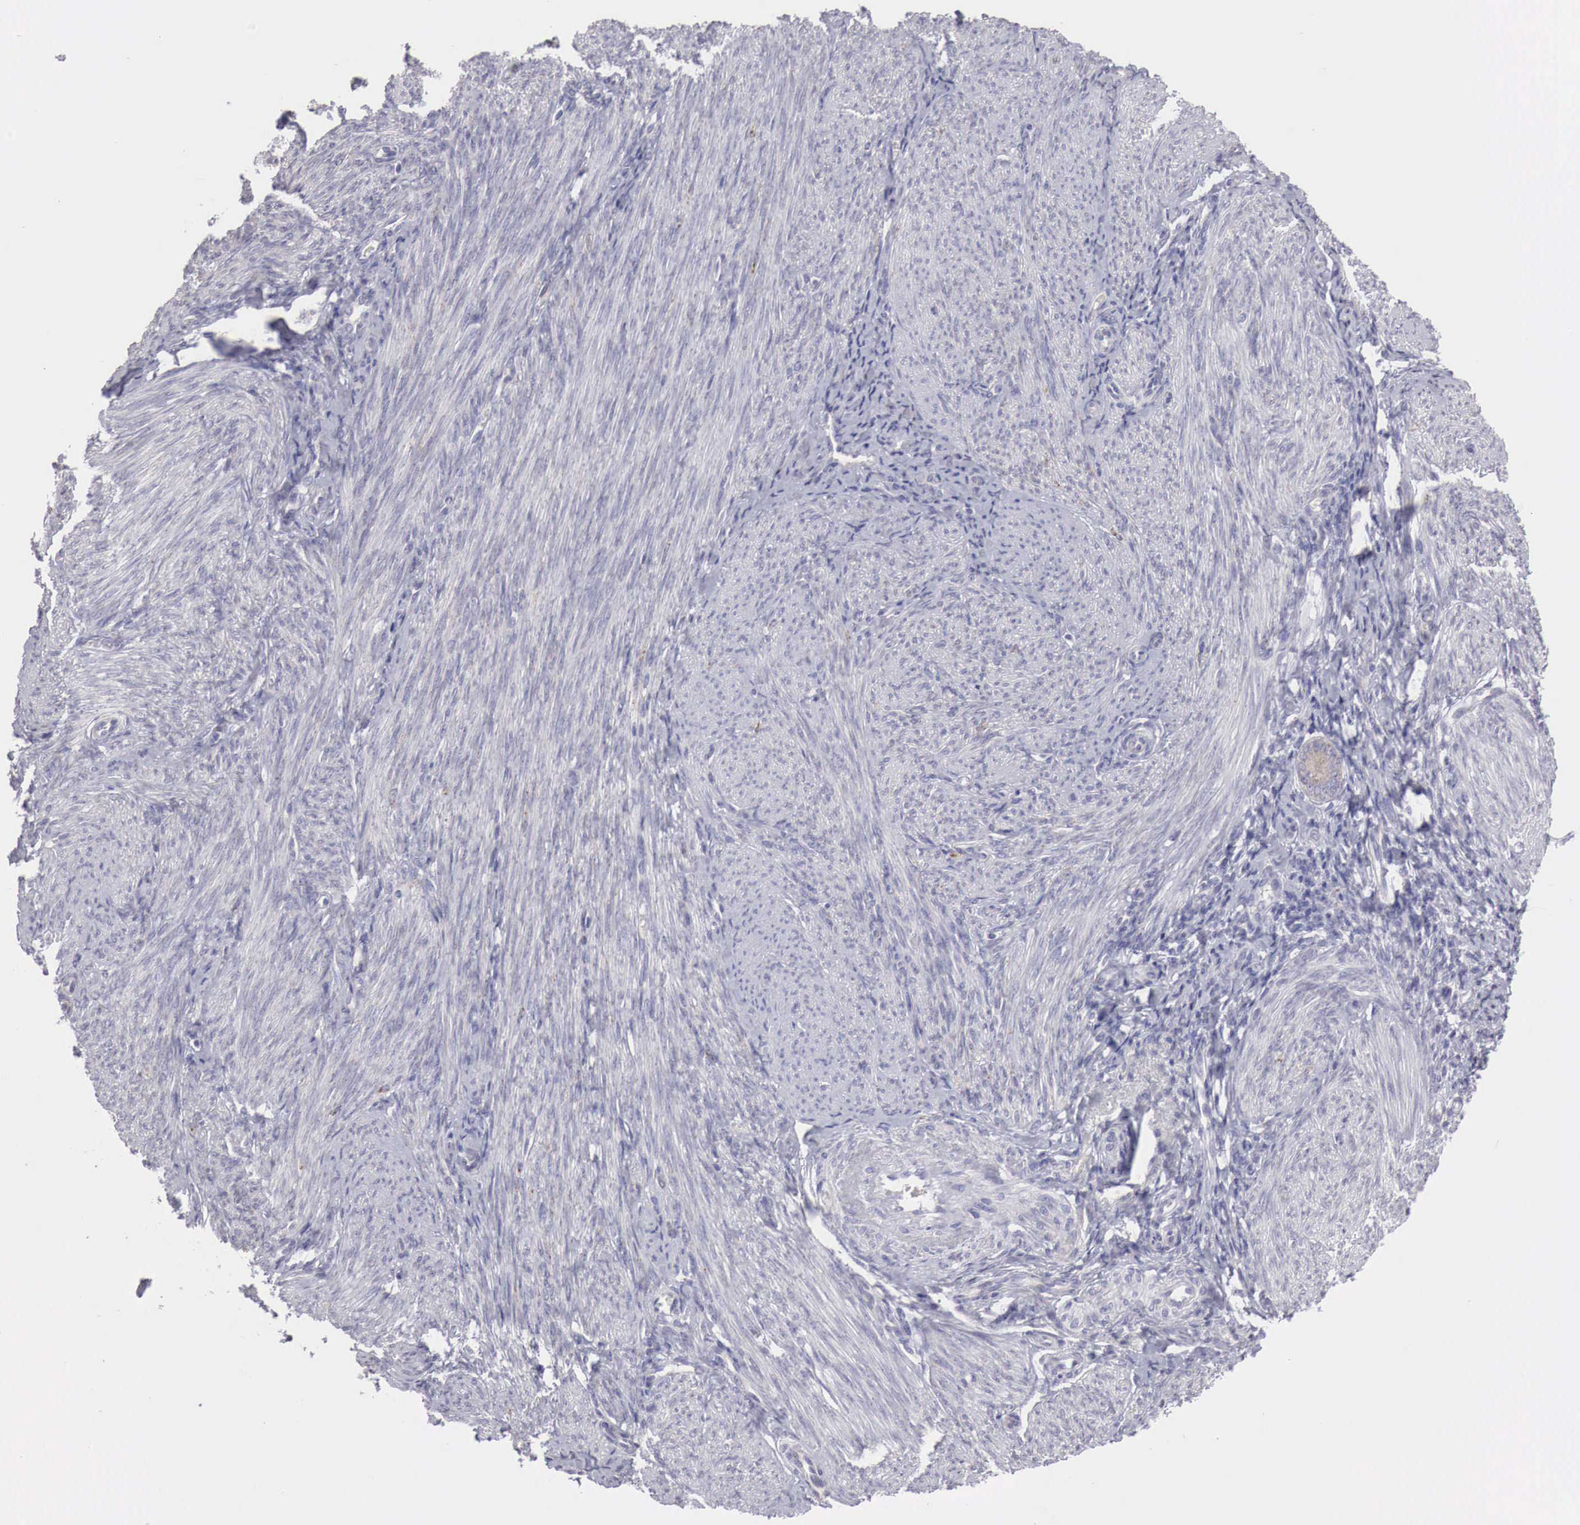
{"staining": {"intensity": "moderate", "quantity": ">75%", "location": "cytoplasmic/membranous"}, "tissue": "endometrial cancer", "cell_type": "Tumor cells", "image_type": "cancer", "snomed": [{"axis": "morphology", "description": "Adenocarcinoma, NOS"}, {"axis": "topography", "description": "Endometrium"}], "caption": "IHC (DAB) staining of human adenocarcinoma (endometrial) exhibits moderate cytoplasmic/membranous protein positivity in approximately >75% of tumor cells. (Stains: DAB (3,3'-diaminobenzidine) in brown, nuclei in blue, Microscopy: brightfield microscopy at high magnification).", "gene": "NSDHL", "patient": {"sex": "female", "age": 63}}